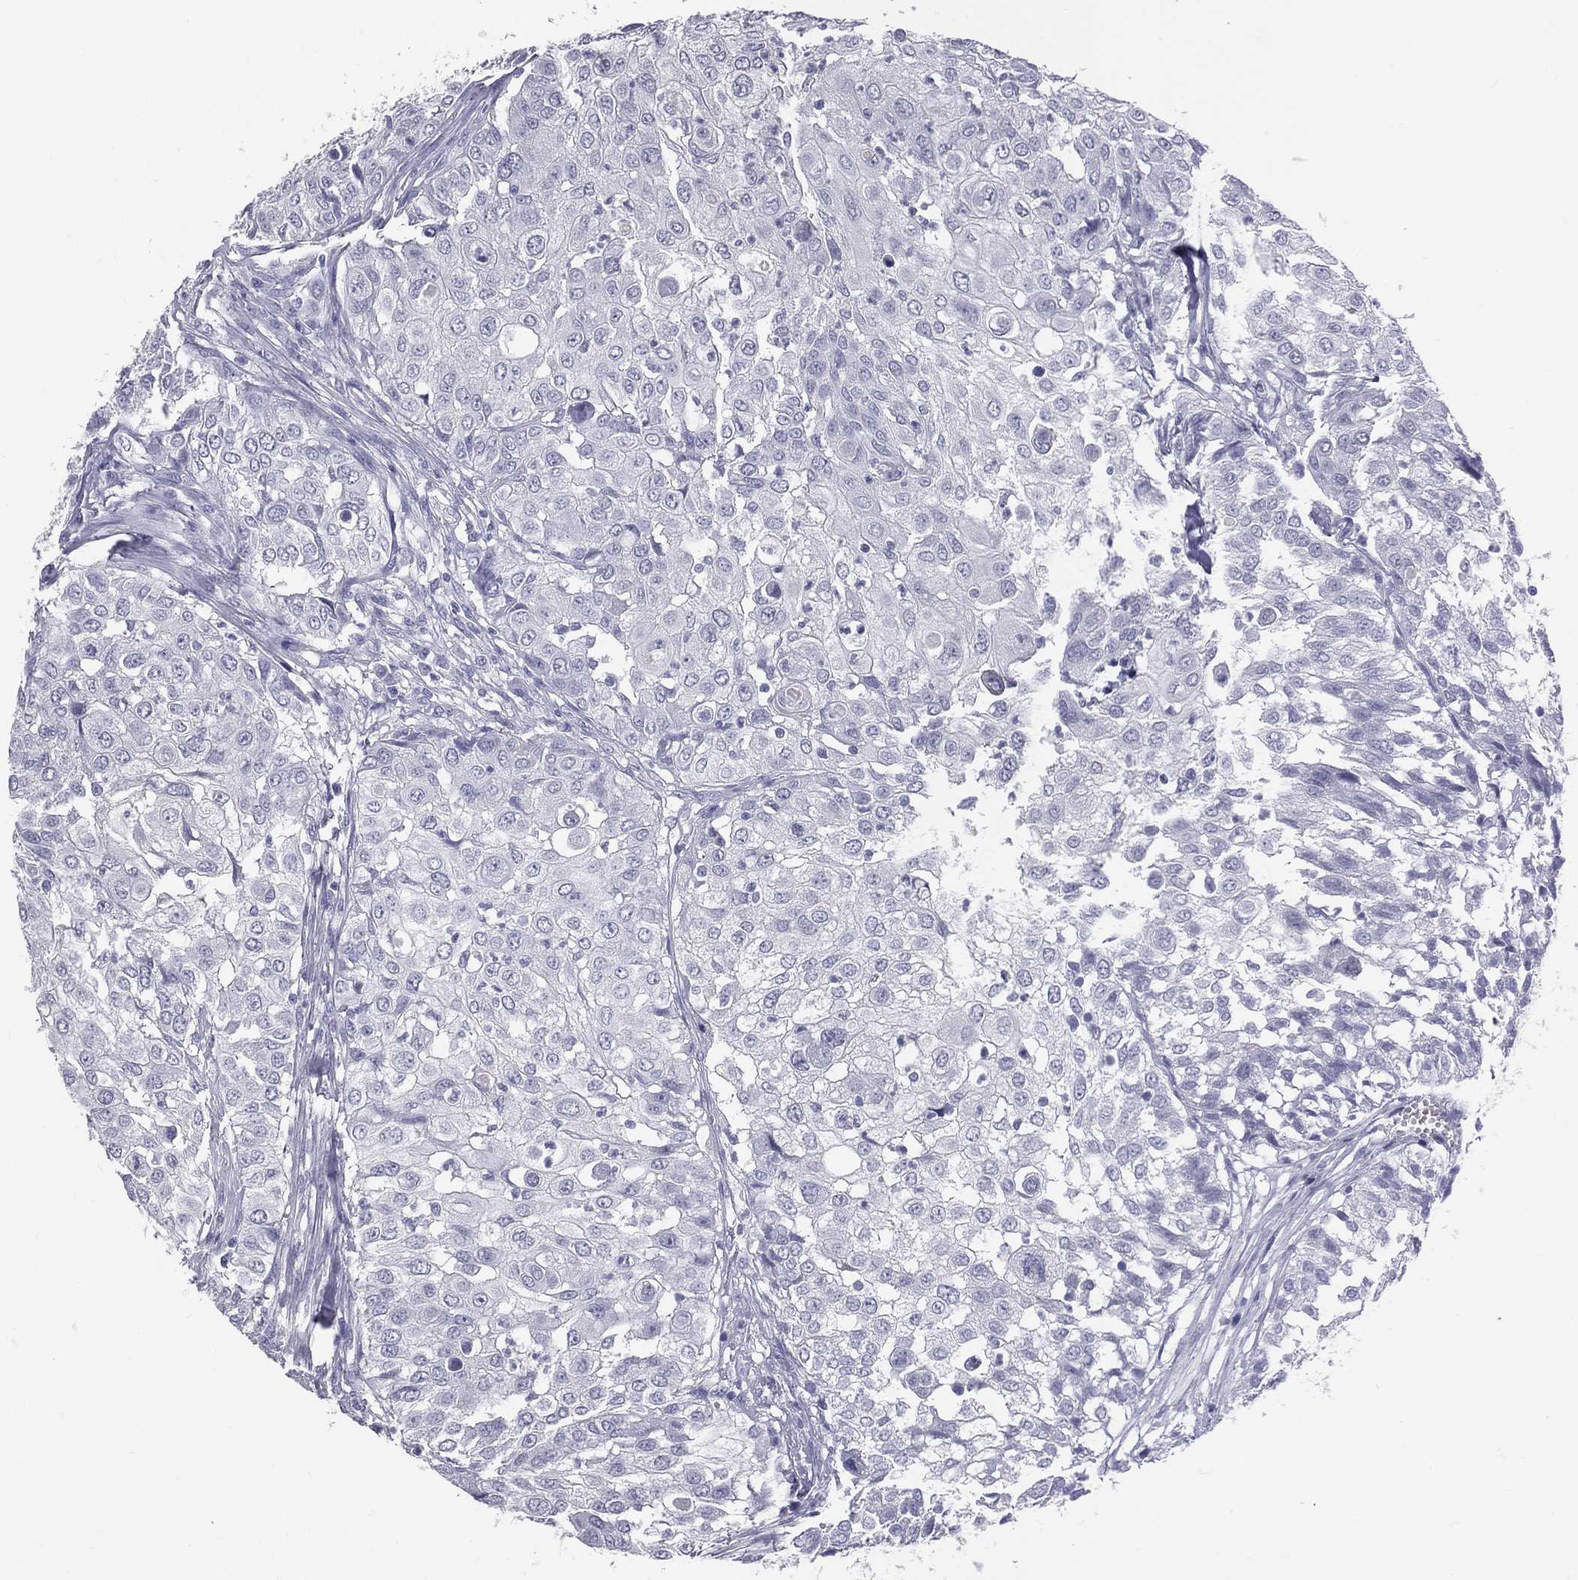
{"staining": {"intensity": "negative", "quantity": "none", "location": "none"}, "tissue": "urothelial cancer", "cell_type": "Tumor cells", "image_type": "cancer", "snomed": [{"axis": "morphology", "description": "Urothelial carcinoma, High grade"}, {"axis": "topography", "description": "Urinary bladder"}], "caption": "This histopathology image is of high-grade urothelial carcinoma stained with immunohistochemistry to label a protein in brown with the nuclei are counter-stained blue. There is no staining in tumor cells.", "gene": "TFPI2", "patient": {"sex": "female", "age": 79}}